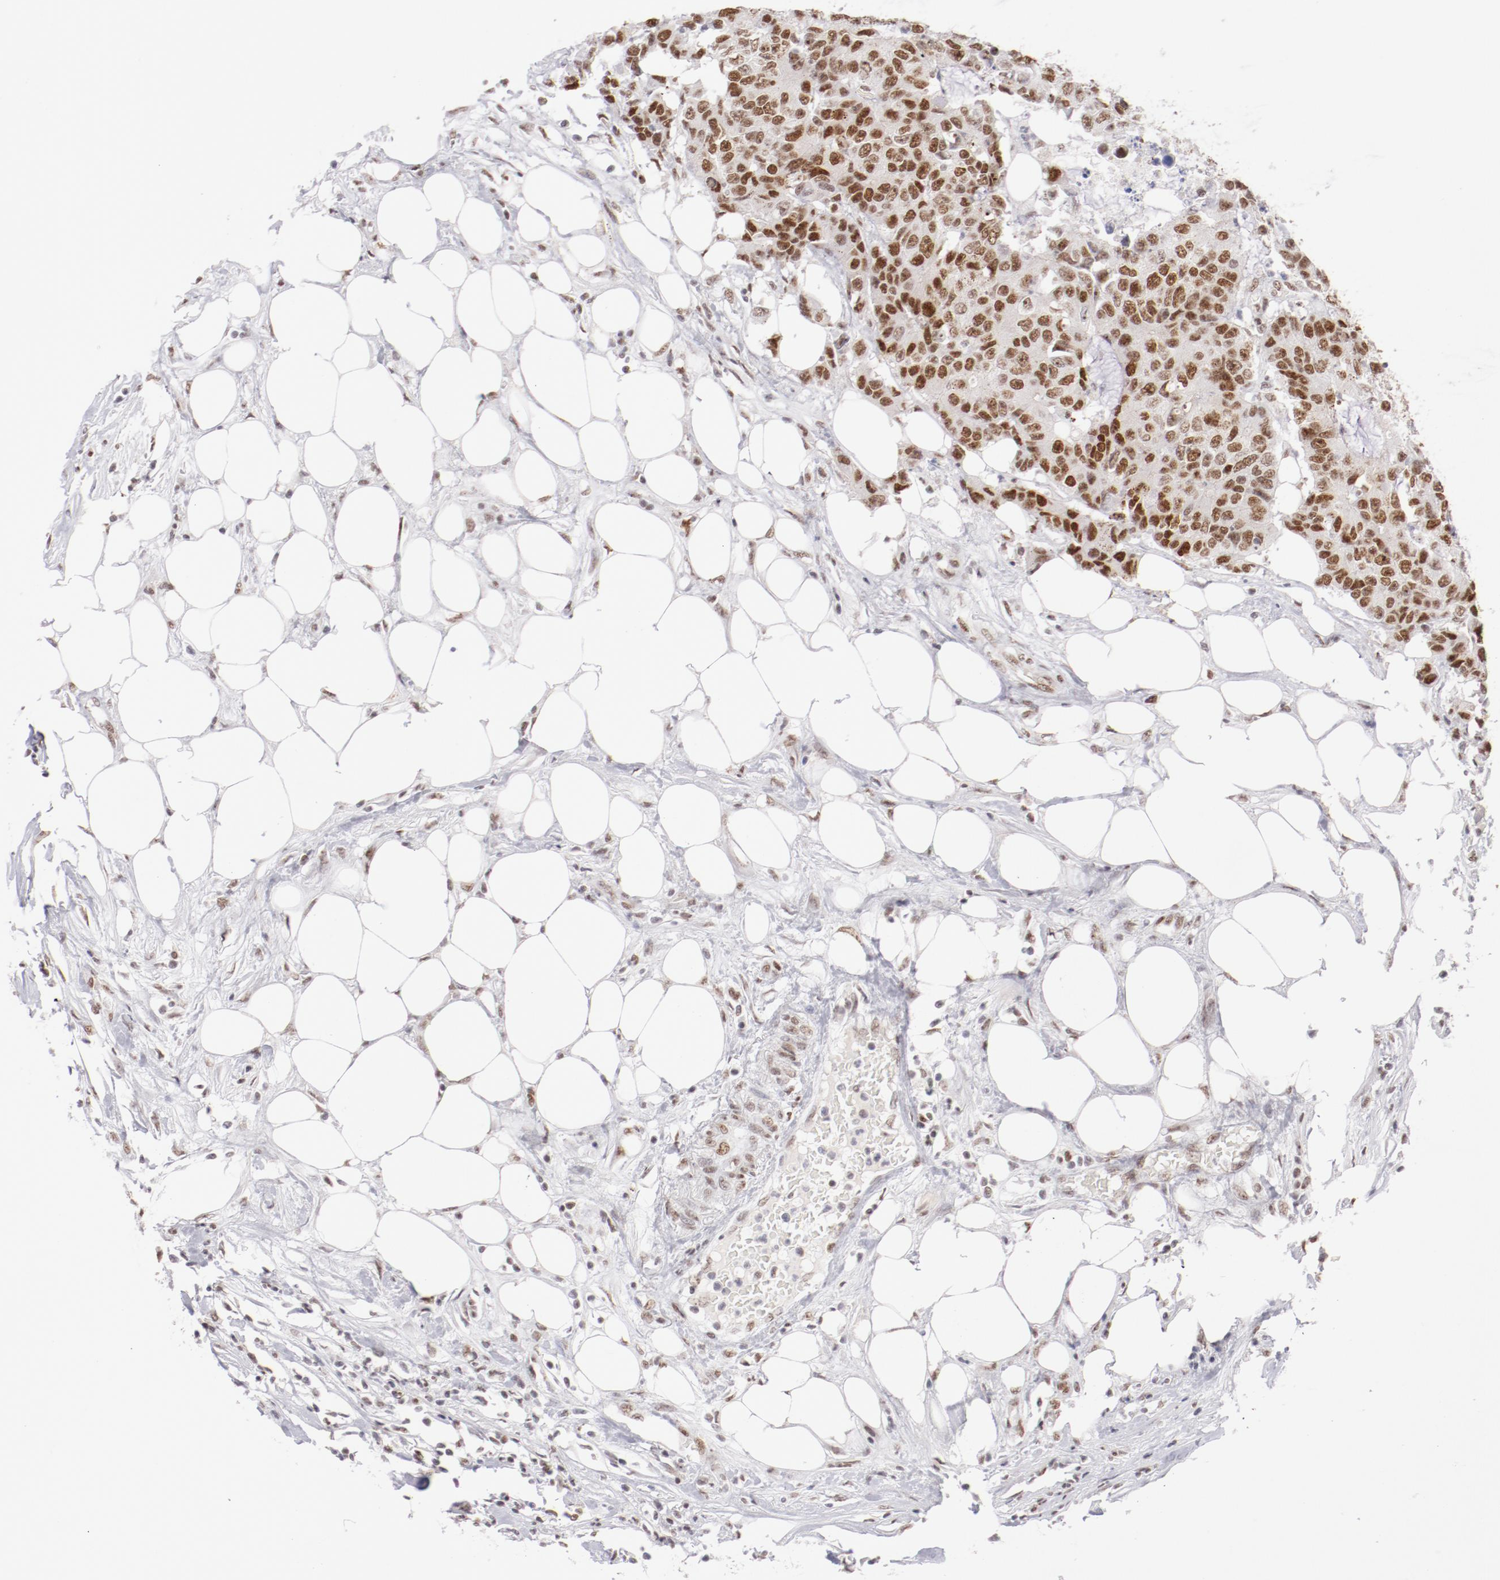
{"staining": {"intensity": "strong", "quantity": ">75%", "location": "nuclear"}, "tissue": "colorectal cancer", "cell_type": "Tumor cells", "image_type": "cancer", "snomed": [{"axis": "morphology", "description": "Adenocarcinoma, NOS"}, {"axis": "topography", "description": "Colon"}], "caption": "Strong nuclear staining is appreciated in about >75% of tumor cells in colorectal adenocarcinoma.", "gene": "TFAP4", "patient": {"sex": "female", "age": 86}}